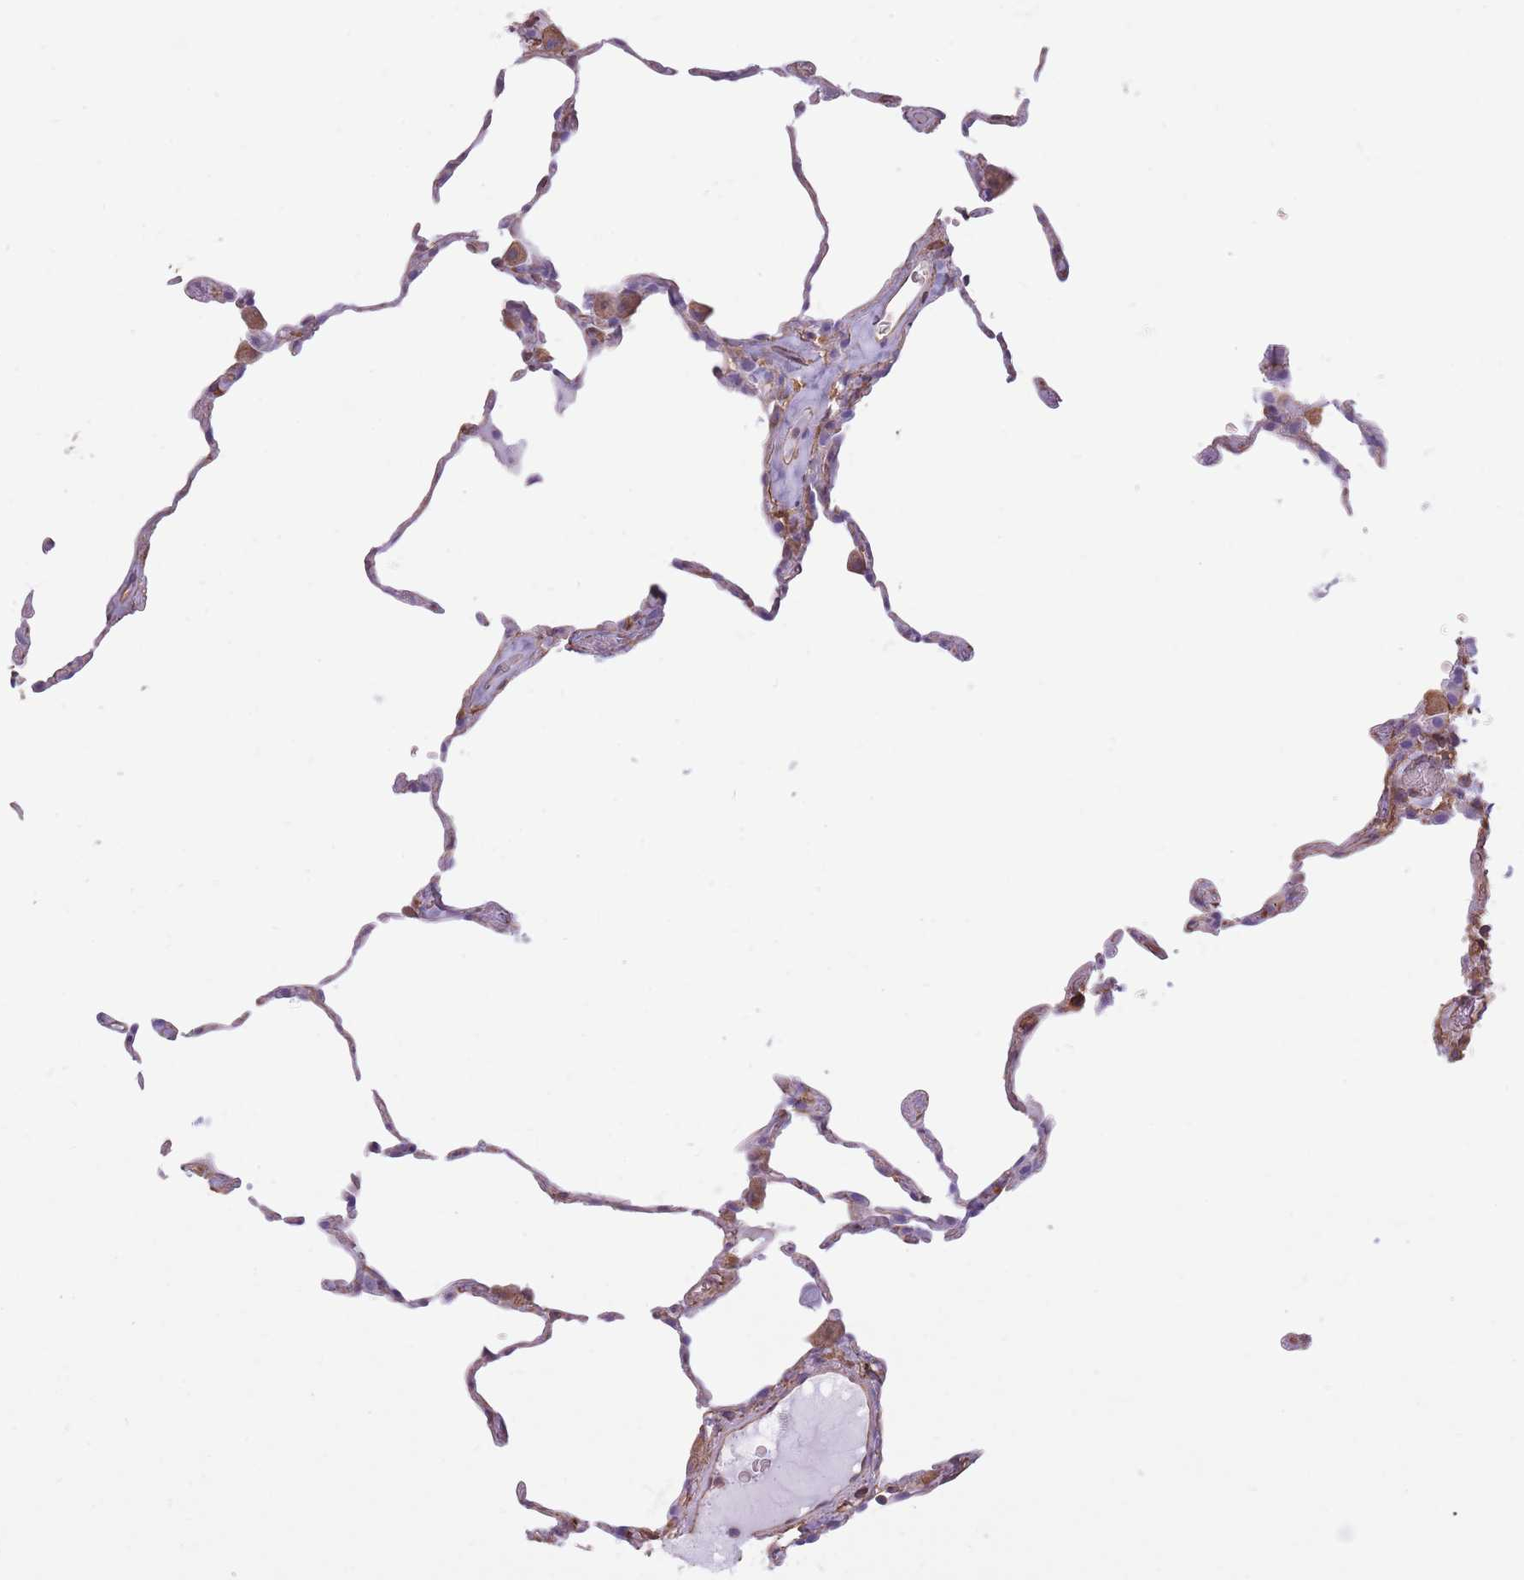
{"staining": {"intensity": "negative", "quantity": "none", "location": "none"}, "tissue": "lung", "cell_type": "Alveolar cells", "image_type": "normal", "snomed": [{"axis": "morphology", "description": "Normal tissue, NOS"}, {"axis": "topography", "description": "Lung"}], "caption": "Immunohistochemistry photomicrograph of normal human lung stained for a protein (brown), which reveals no positivity in alveolar cells.", "gene": "ADD1", "patient": {"sex": "female", "age": 57}}